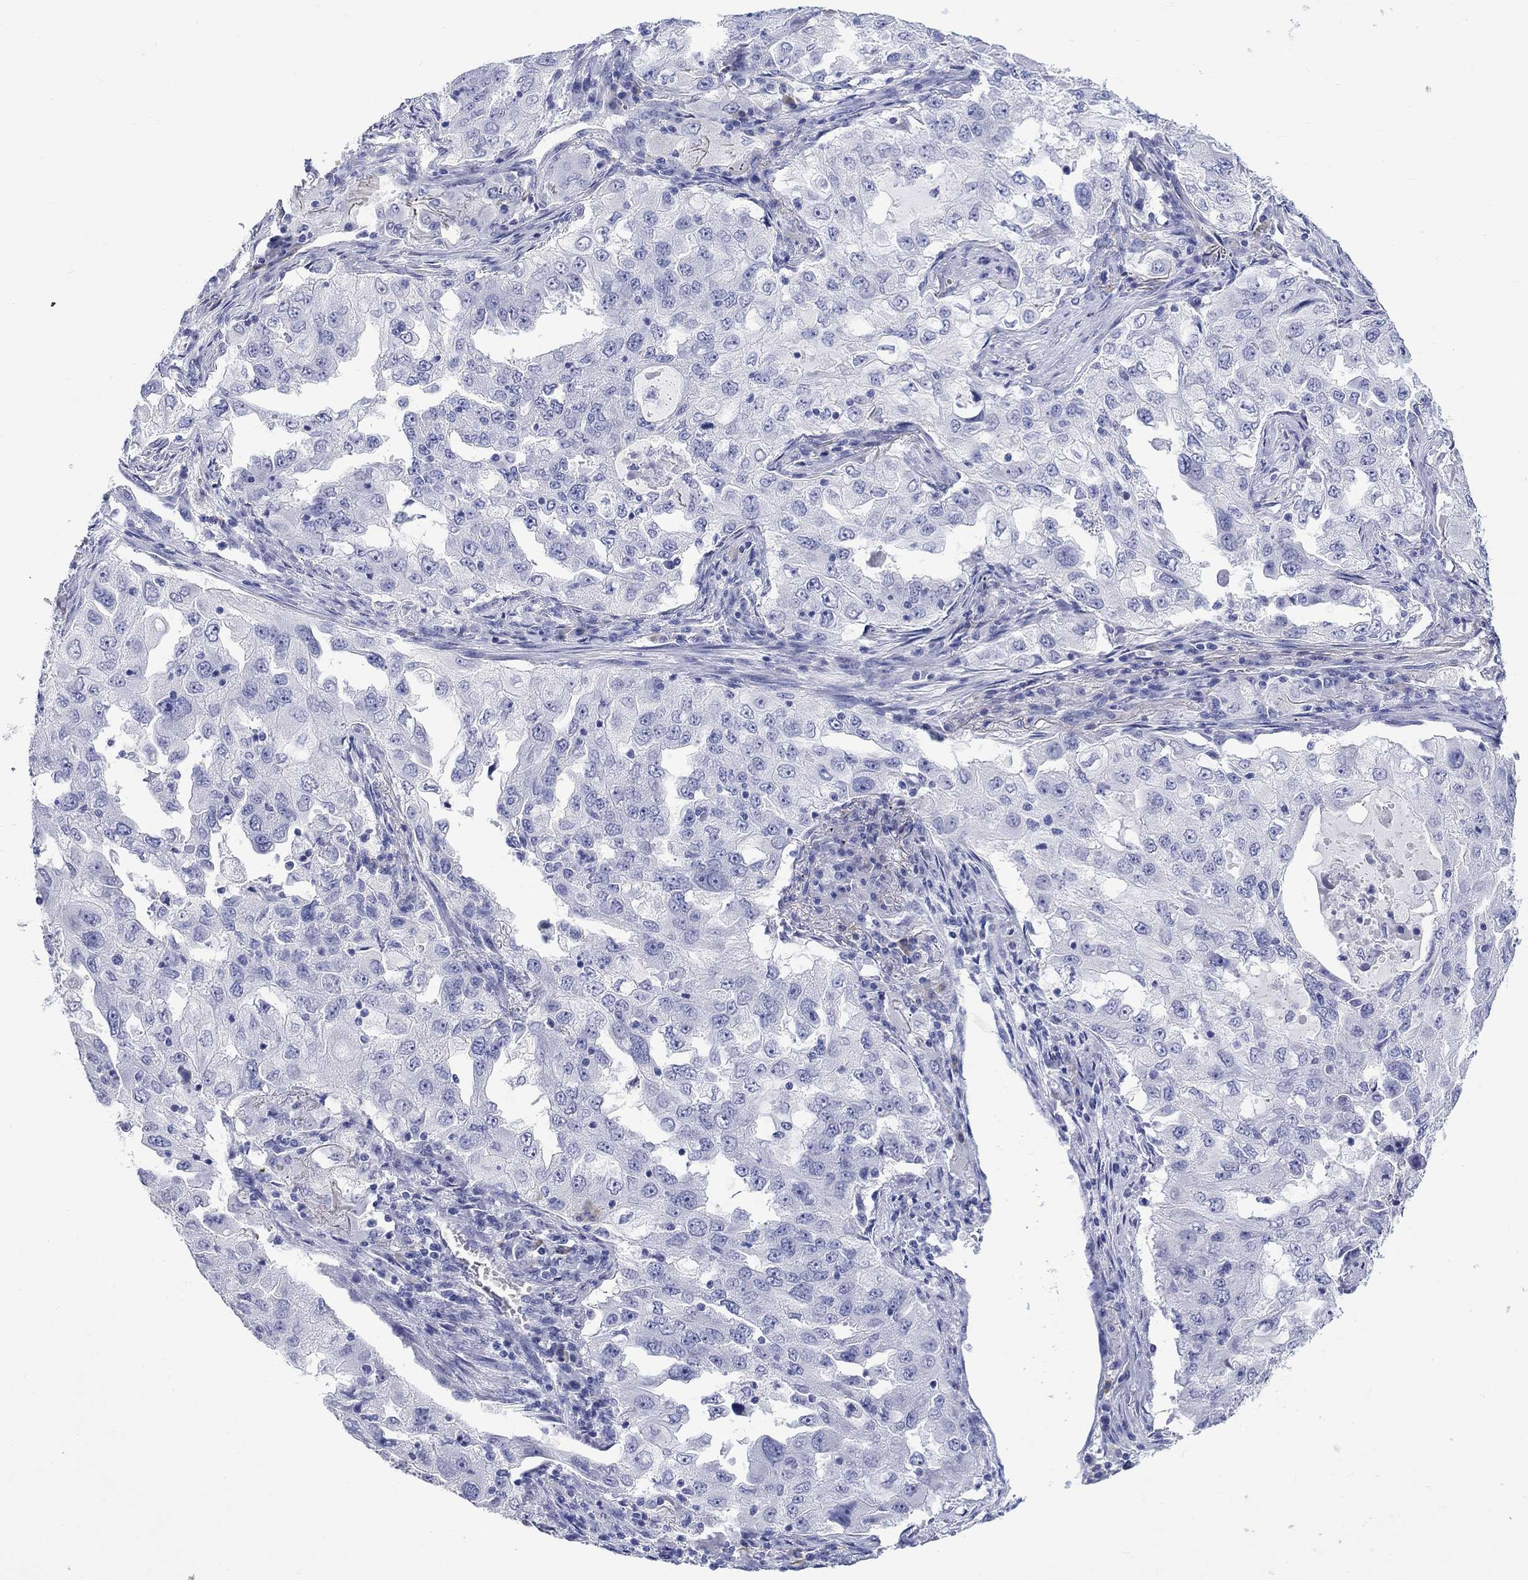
{"staining": {"intensity": "negative", "quantity": "none", "location": "none"}, "tissue": "lung cancer", "cell_type": "Tumor cells", "image_type": "cancer", "snomed": [{"axis": "morphology", "description": "Adenocarcinoma, NOS"}, {"axis": "topography", "description": "Lung"}], "caption": "Lung cancer (adenocarcinoma) was stained to show a protein in brown. There is no significant expression in tumor cells.", "gene": "MSI1", "patient": {"sex": "female", "age": 61}}